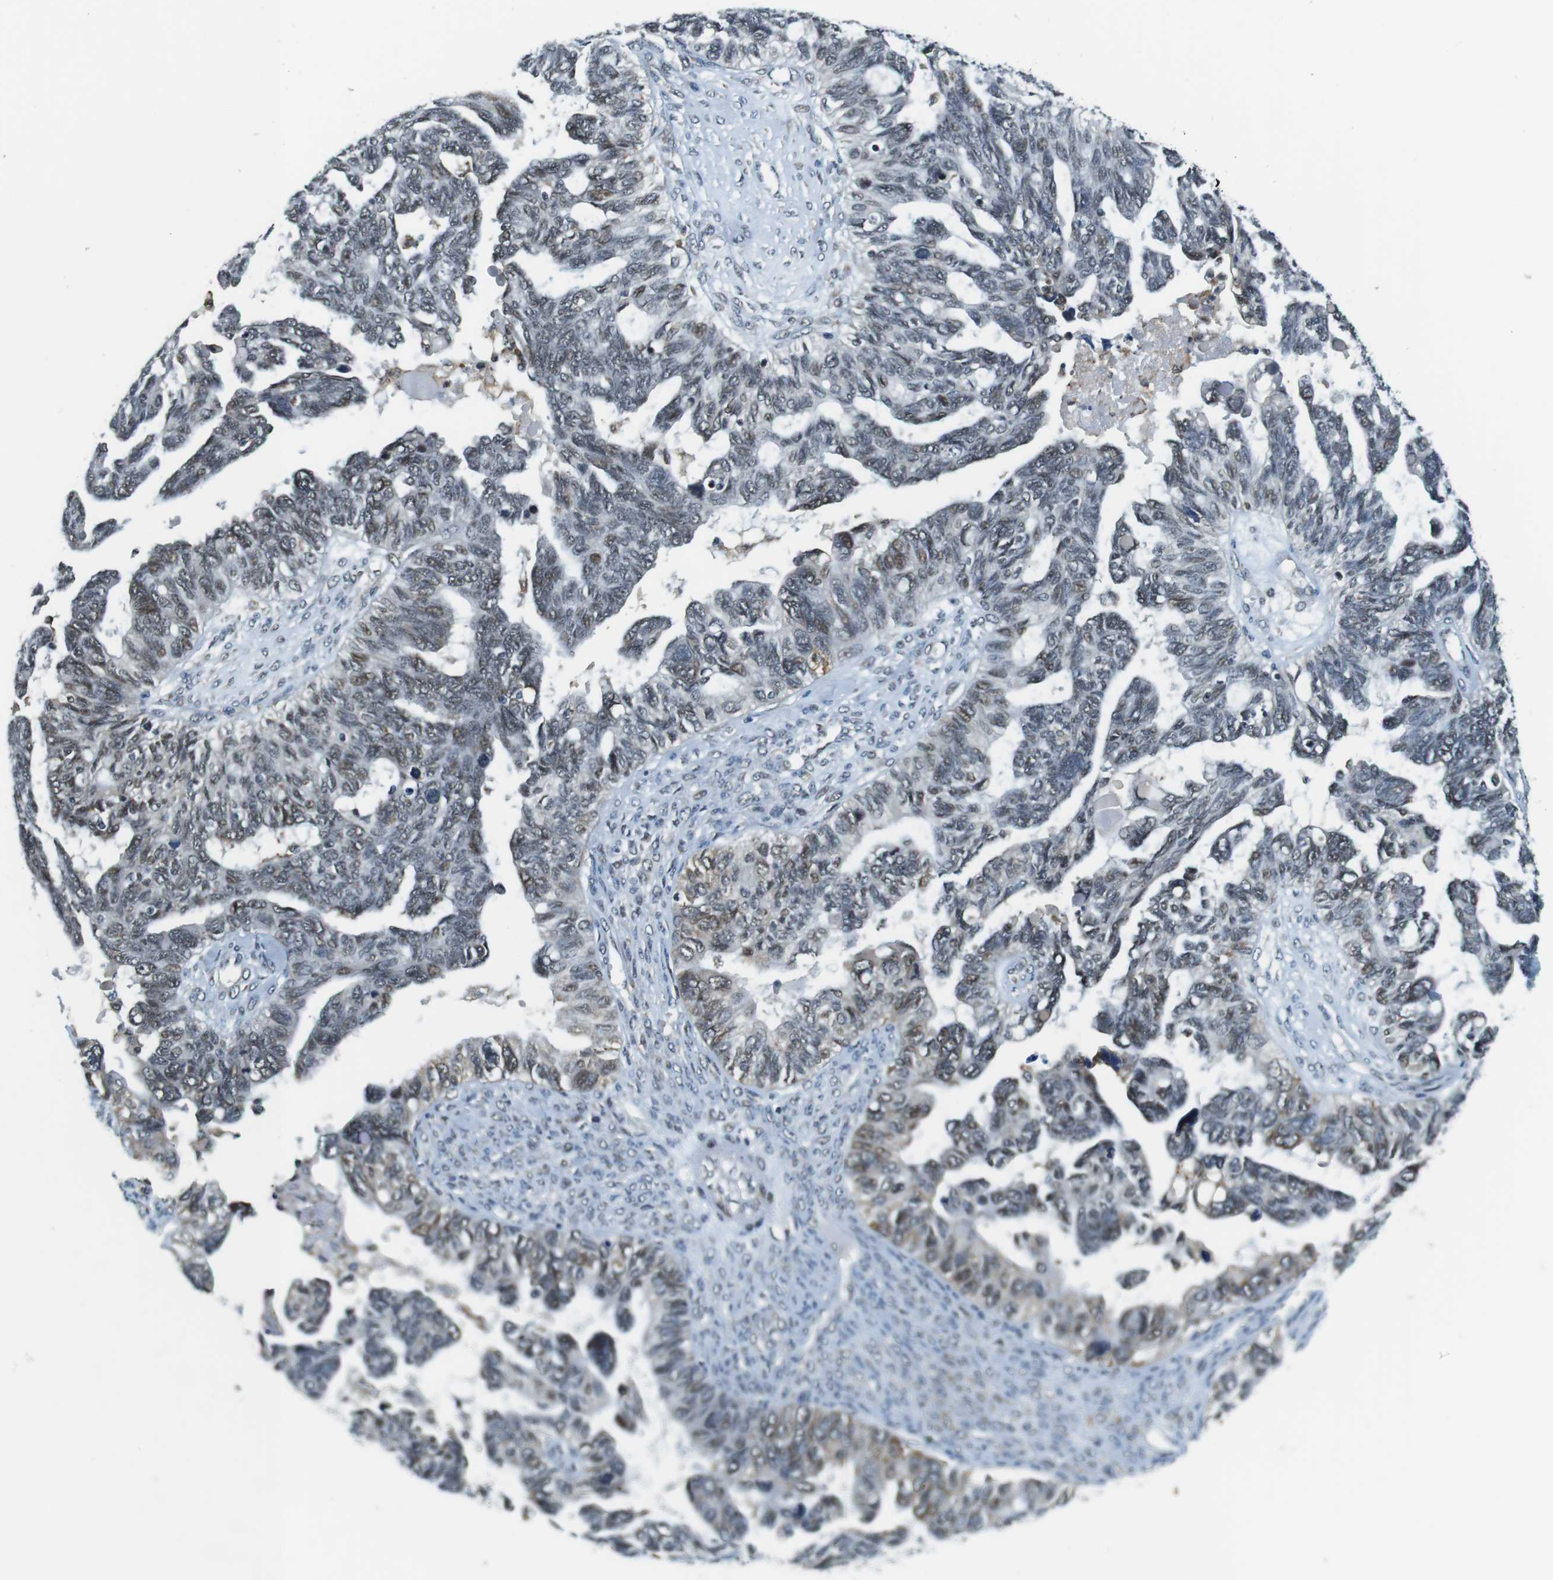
{"staining": {"intensity": "weak", "quantity": ">75%", "location": "nuclear"}, "tissue": "ovarian cancer", "cell_type": "Tumor cells", "image_type": "cancer", "snomed": [{"axis": "morphology", "description": "Cystadenocarcinoma, serous, NOS"}, {"axis": "topography", "description": "Ovary"}], "caption": "Tumor cells display low levels of weak nuclear staining in approximately >75% of cells in ovarian cancer.", "gene": "RNF38", "patient": {"sex": "female", "age": 79}}